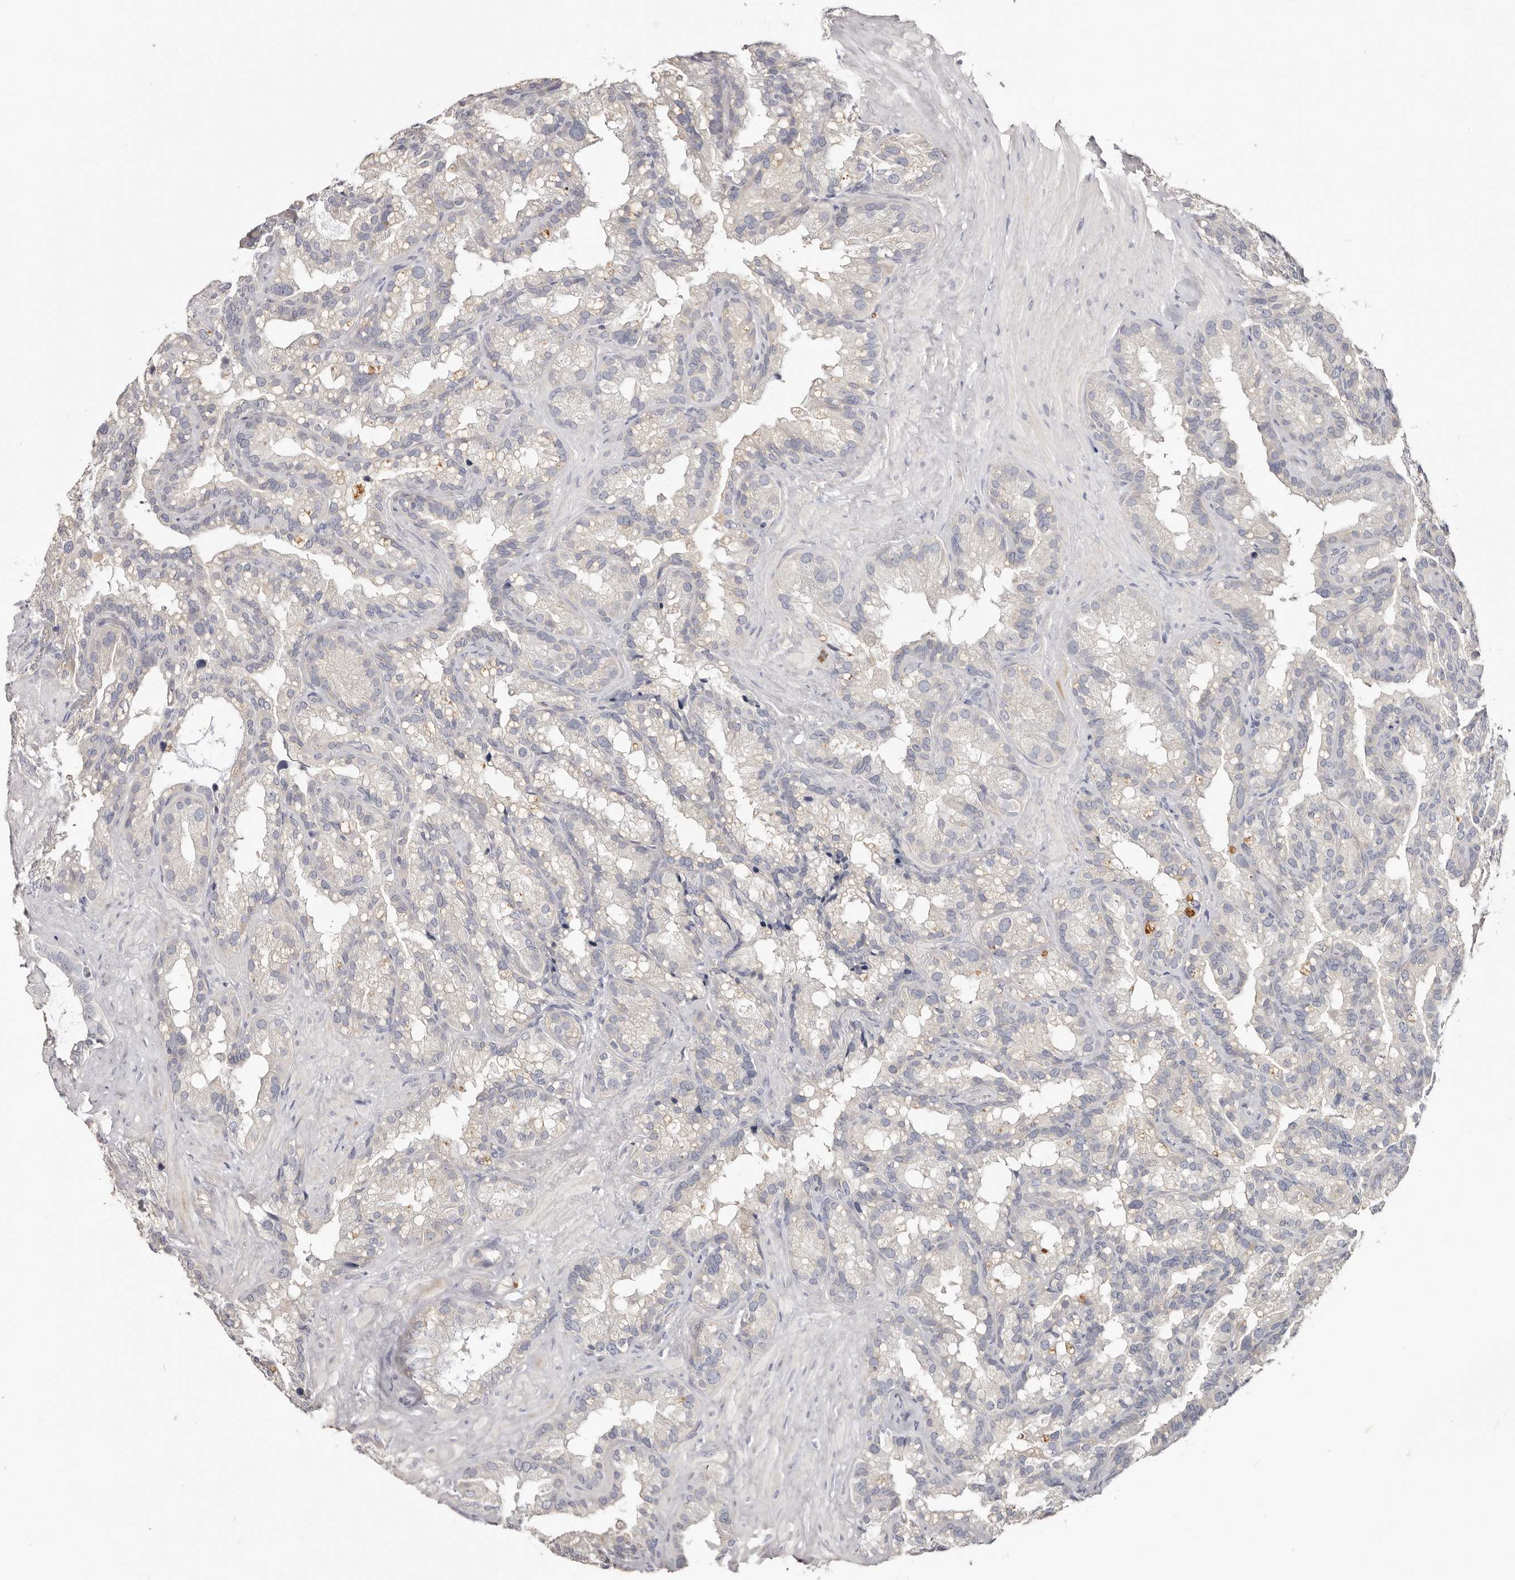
{"staining": {"intensity": "negative", "quantity": "none", "location": "none"}, "tissue": "seminal vesicle", "cell_type": "Glandular cells", "image_type": "normal", "snomed": [{"axis": "morphology", "description": "Normal tissue, NOS"}, {"axis": "topography", "description": "Prostate"}, {"axis": "topography", "description": "Seminal veicle"}], "caption": "Immunohistochemical staining of unremarkable seminal vesicle displays no significant staining in glandular cells.", "gene": "CCDC190", "patient": {"sex": "male", "age": 68}}